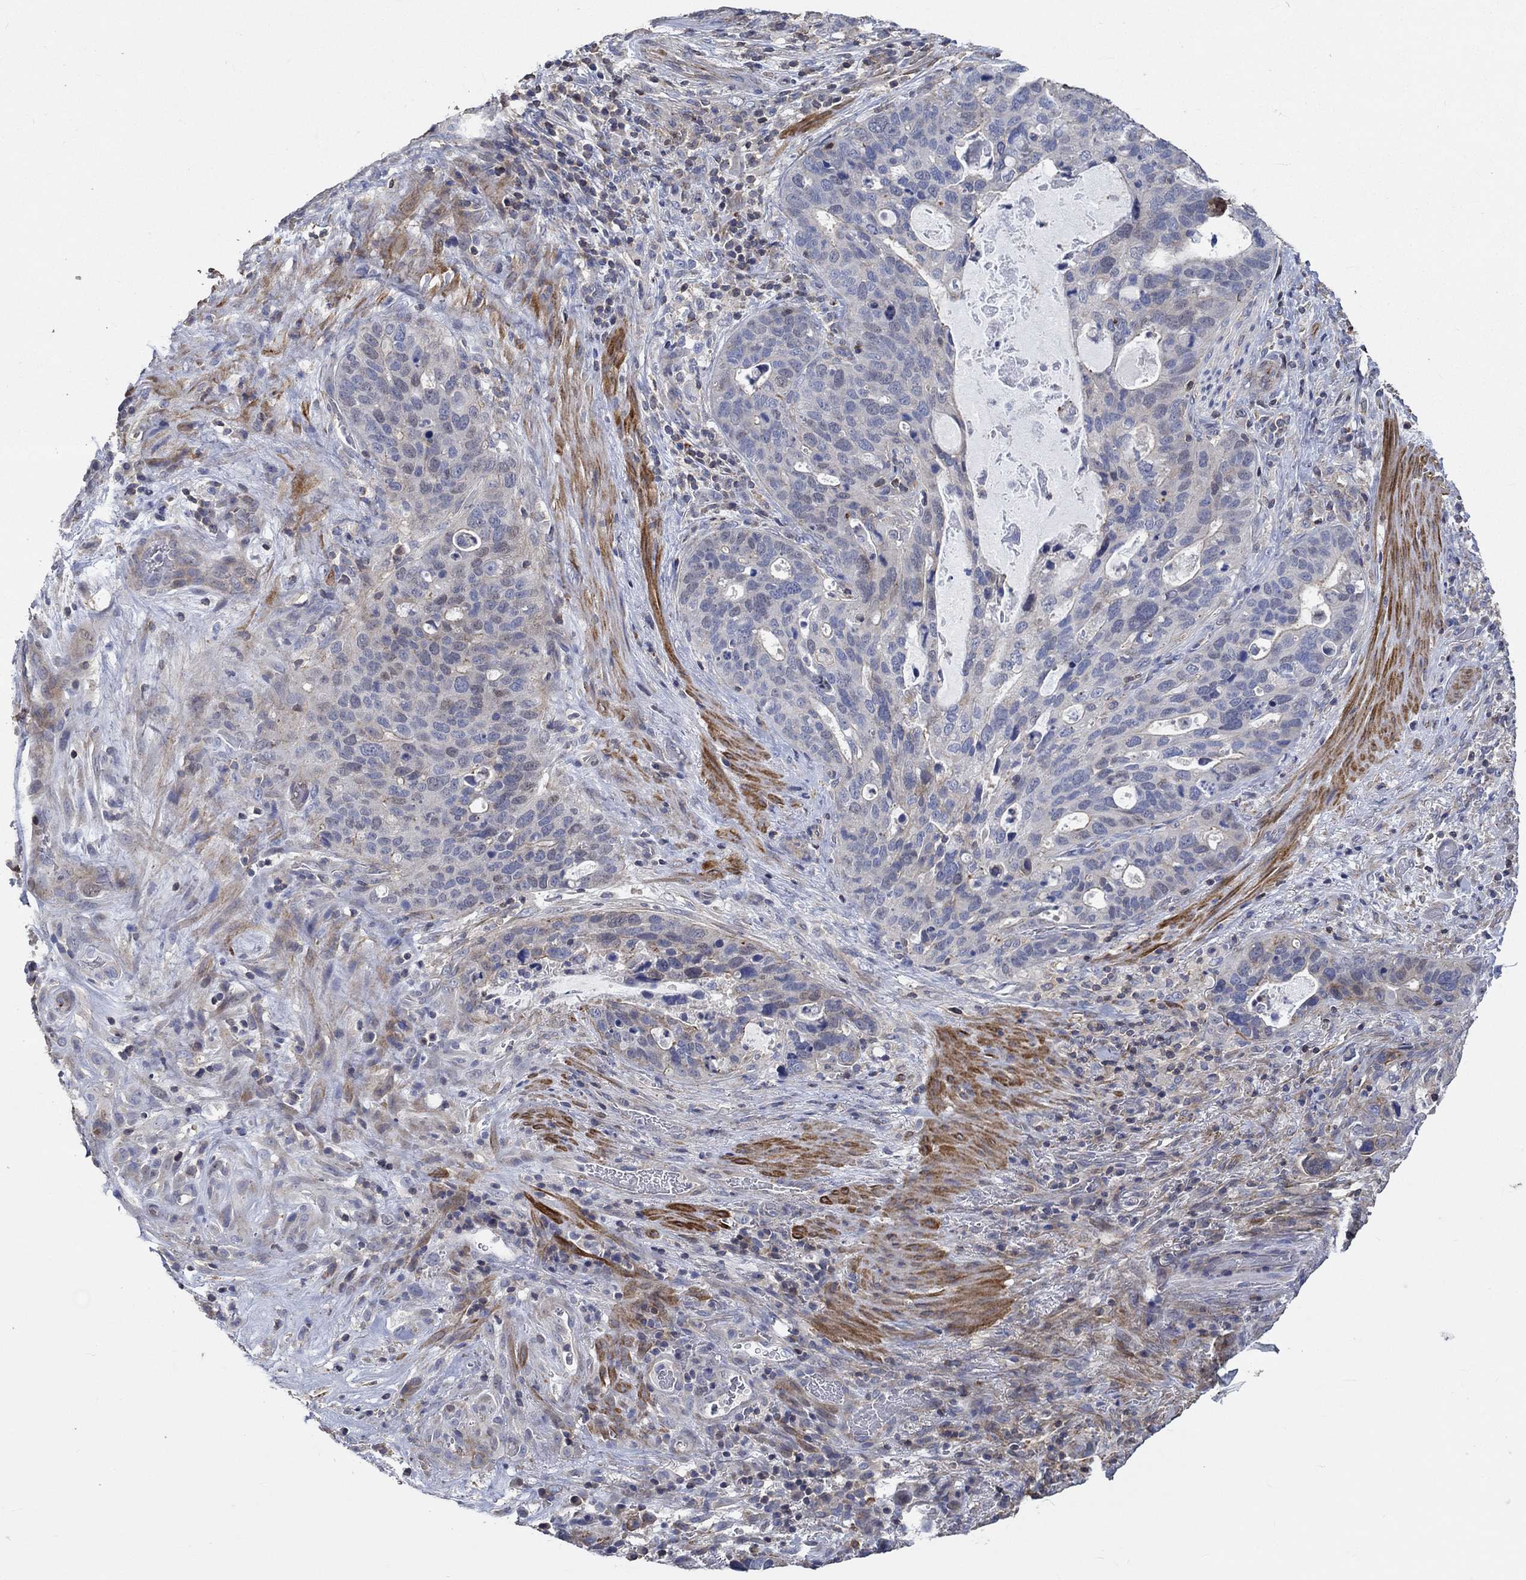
{"staining": {"intensity": "negative", "quantity": "none", "location": "none"}, "tissue": "stomach cancer", "cell_type": "Tumor cells", "image_type": "cancer", "snomed": [{"axis": "morphology", "description": "Adenocarcinoma, NOS"}, {"axis": "topography", "description": "Stomach"}], "caption": "Stomach adenocarcinoma was stained to show a protein in brown. There is no significant positivity in tumor cells.", "gene": "TNFAIP8L3", "patient": {"sex": "male", "age": 54}}